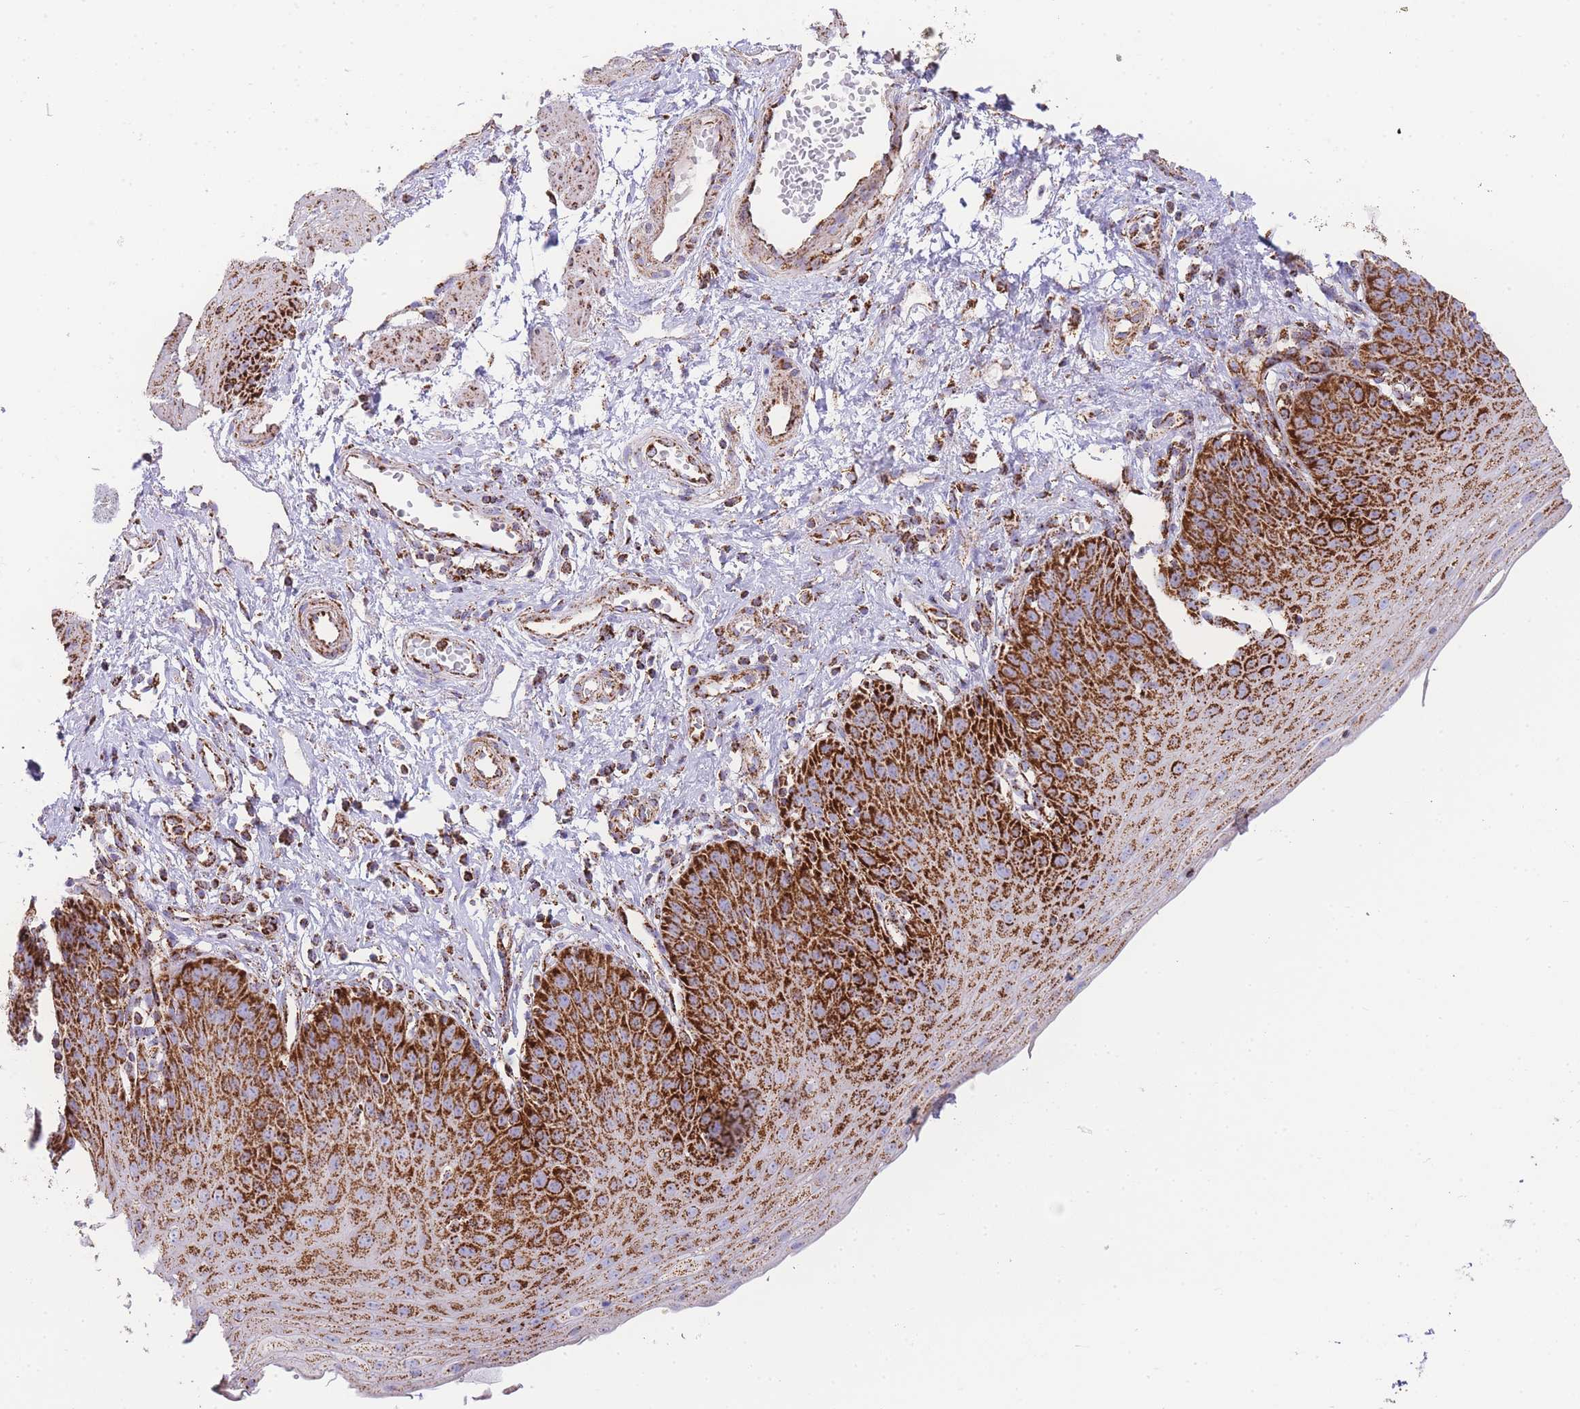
{"staining": {"intensity": "strong", "quantity": ">75%", "location": "cytoplasmic/membranous"}, "tissue": "esophagus", "cell_type": "Squamous epithelial cells", "image_type": "normal", "snomed": [{"axis": "morphology", "description": "Normal tissue, NOS"}, {"axis": "topography", "description": "Esophagus"}], "caption": "Protein staining reveals strong cytoplasmic/membranous expression in about >75% of squamous epithelial cells in unremarkable esophagus.", "gene": "GSTM1", "patient": {"sex": "male", "age": 71}}